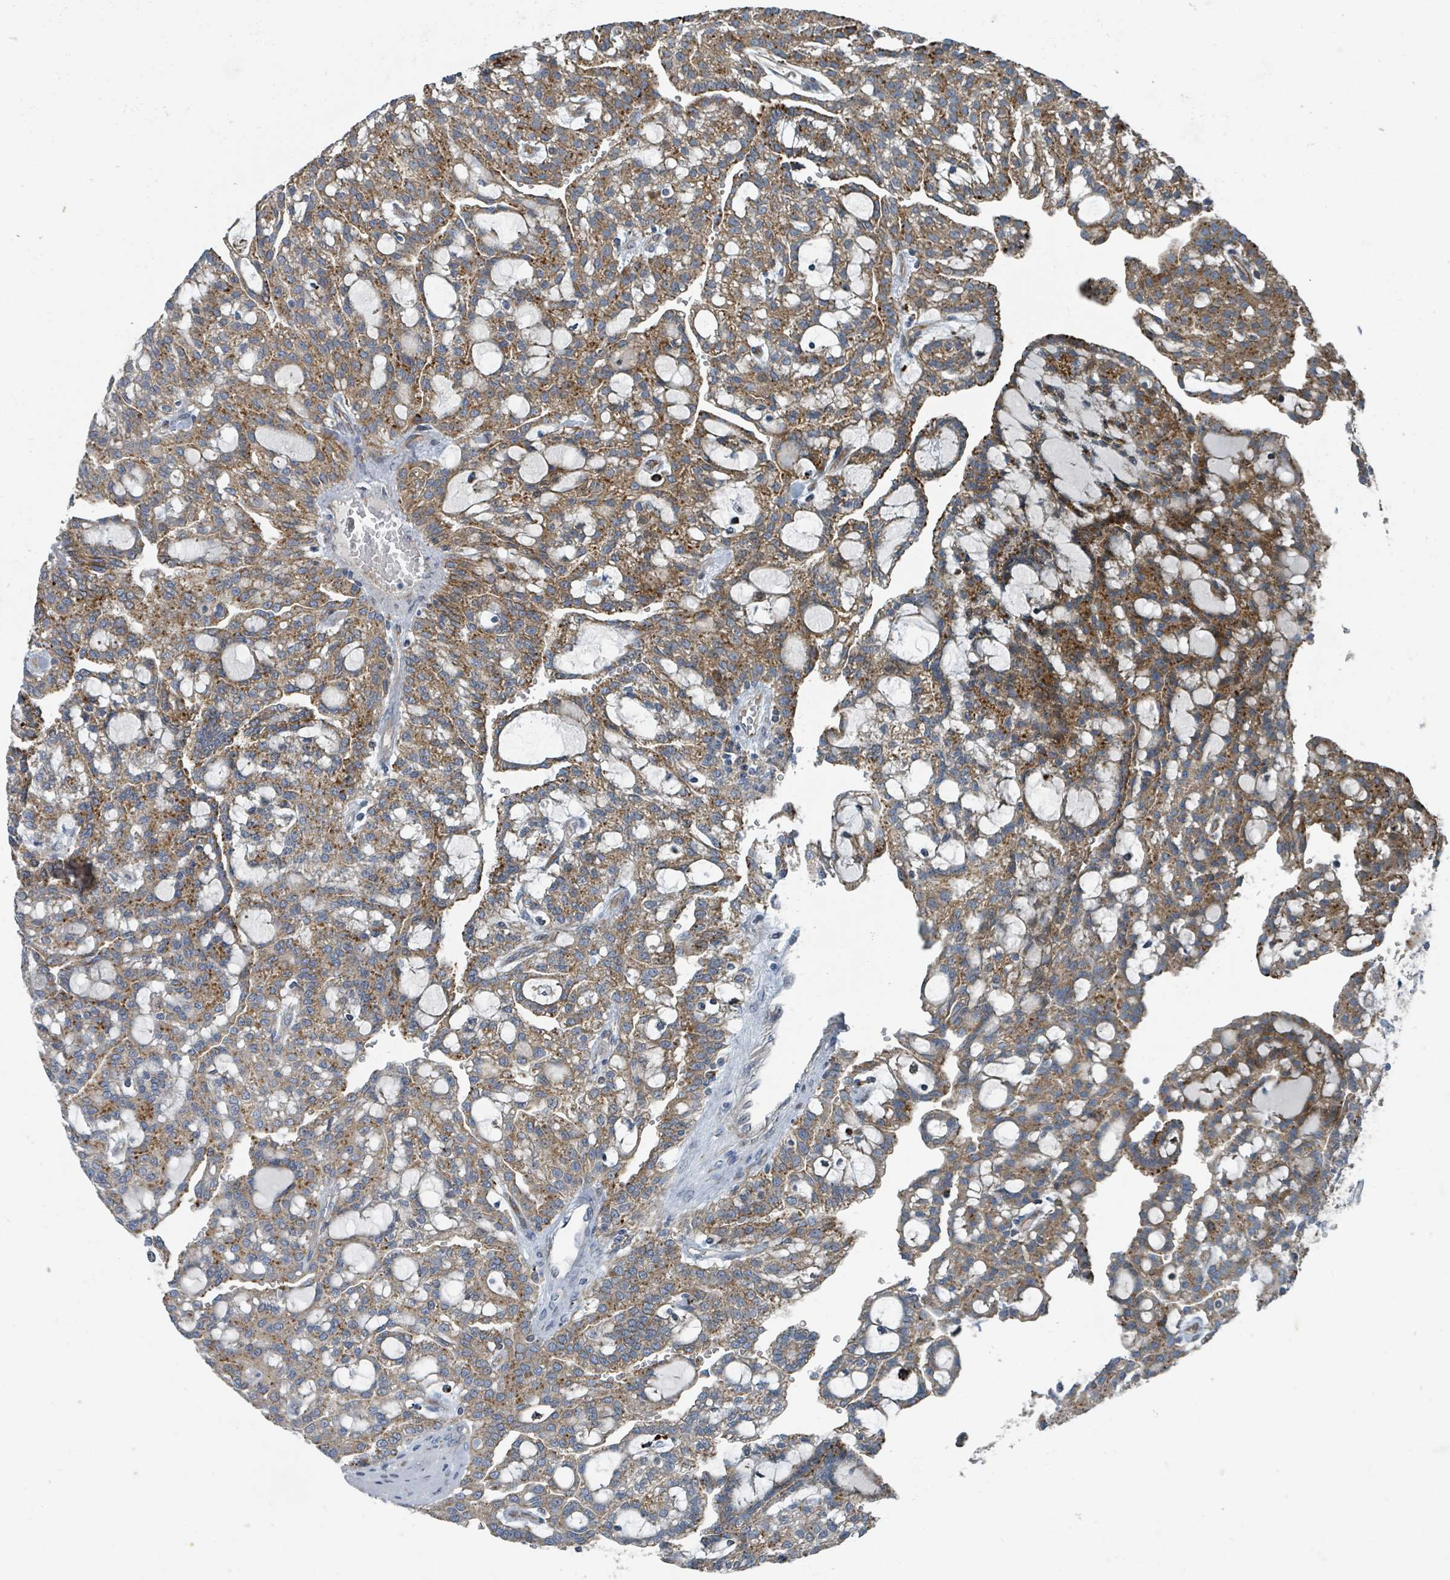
{"staining": {"intensity": "moderate", "quantity": ">75%", "location": "cytoplasmic/membranous"}, "tissue": "renal cancer", "cell_type": "Tumor cells", "image_type": "cancer", "snomed": [{"axis": "morphology", "description": "Adenocarcinoma, NOS"}, {"axis": "topography", "description": "Kidney"}], "caption": "Immunohistochemistry staining of renal cancer (adenocarcinoma), which demonstrates medium levels of moderate cytoplasmic/membranous staining in approximately >75% of tumor cells indicating moderate cytoplasmic/membranous protein positivity. The staining was performed using DAB (brown) for protein detection and nuclei were counterstained in hematoxylin (blue).", "gene": "DIPK2A", "patient": {"sex": "male", "age": 63}}